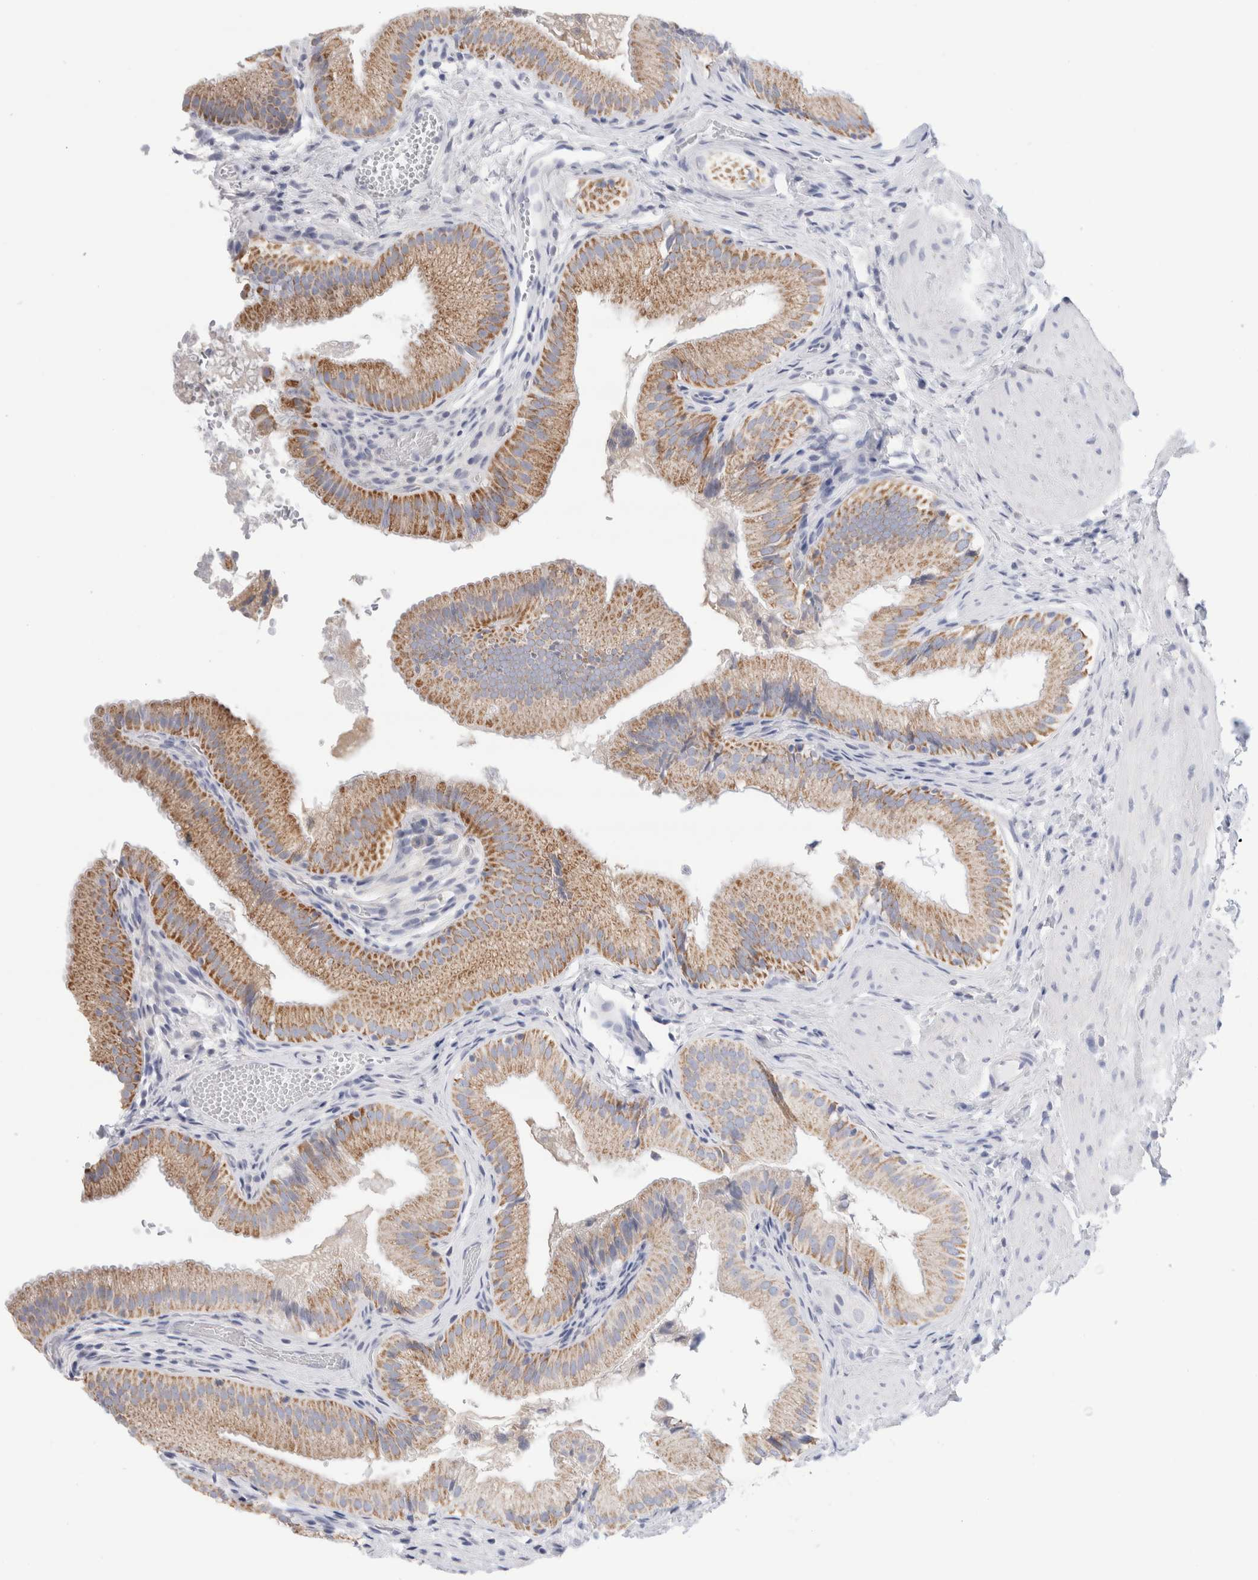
{"staining": {"intensity": "moderate", "quantity": ">75%", "location": "cytoplasmic/membranous"}, "tissue": "gallbladder", "cell_type": "Glandular cells", "image_type": "normal", "snomed": [{"axis": "morphology", "description": "Normal tissue, NOS"}, {"axis": "topography", "description": "Gallbladder"}], "caption": "This image exhibits IHC staining of benign gallbladder, with medium moderate cytoplasmic/membranous positivity in about >75% of glandular cells.", "gene": "ECHDC2", "patient": {"sex": "female", "age": 30}}